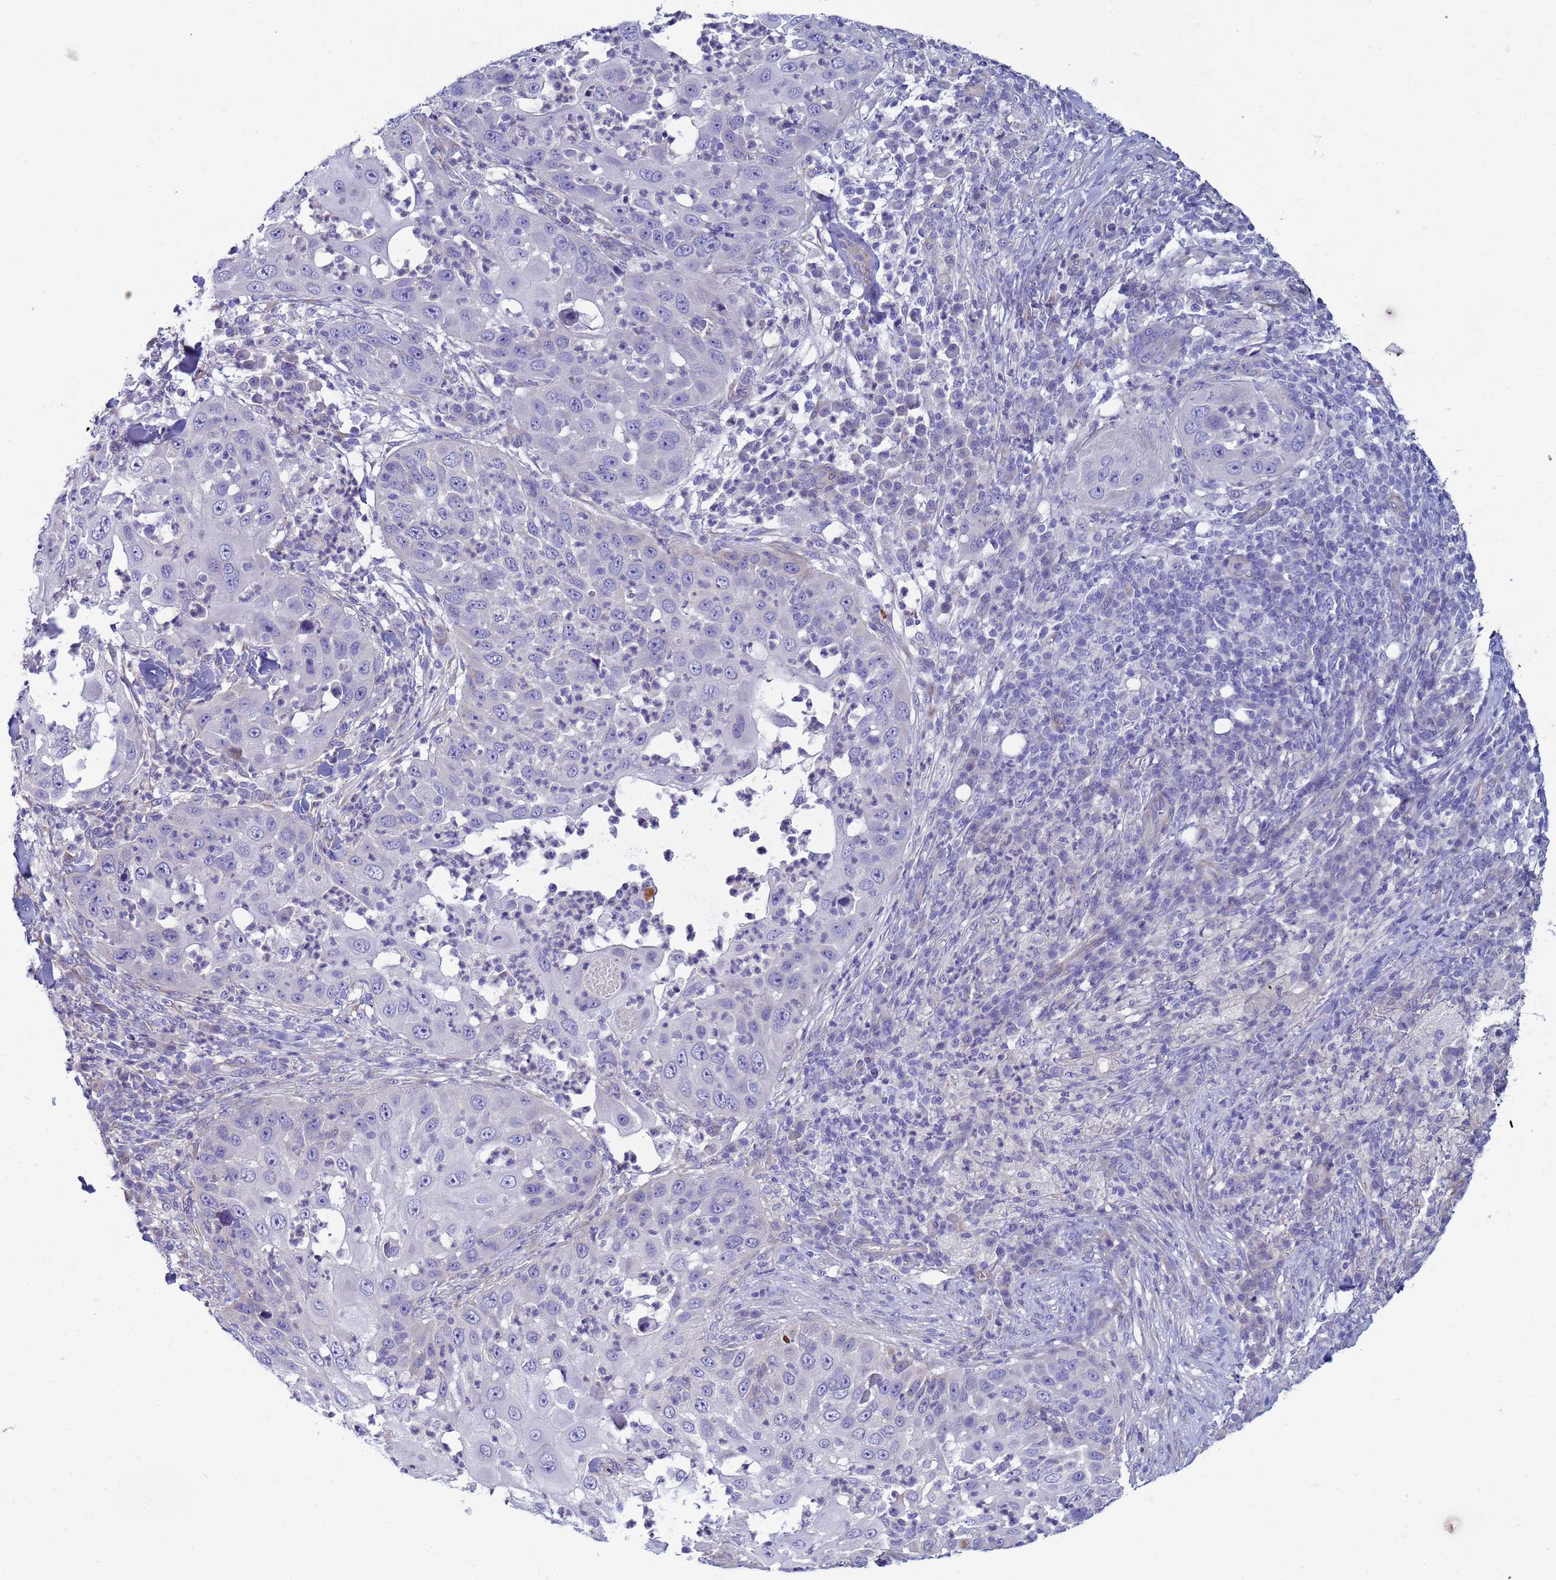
{"staining": {"intensity": "negative", "quantity": "none", "location": "none"}, "tissue": "skin cancer", "cell_type": "Tumor cells", "image_type": "cancer", "snomed": [{"axis": "morphology", "description": "Squamous cell carcinoma, NOS"}, {"axis": "topography", "description": "Skin"}], "caption": "This micrograph is of skin cancer (squamous cell carcinoma) stained with immunohistochemistry (IHC) to label a protein in brown with the nuclei are counter-stained blue. There is no expression in tumor cells.", "gene": "TRPC6", "patient": {"sex": "female", "age": 44}}